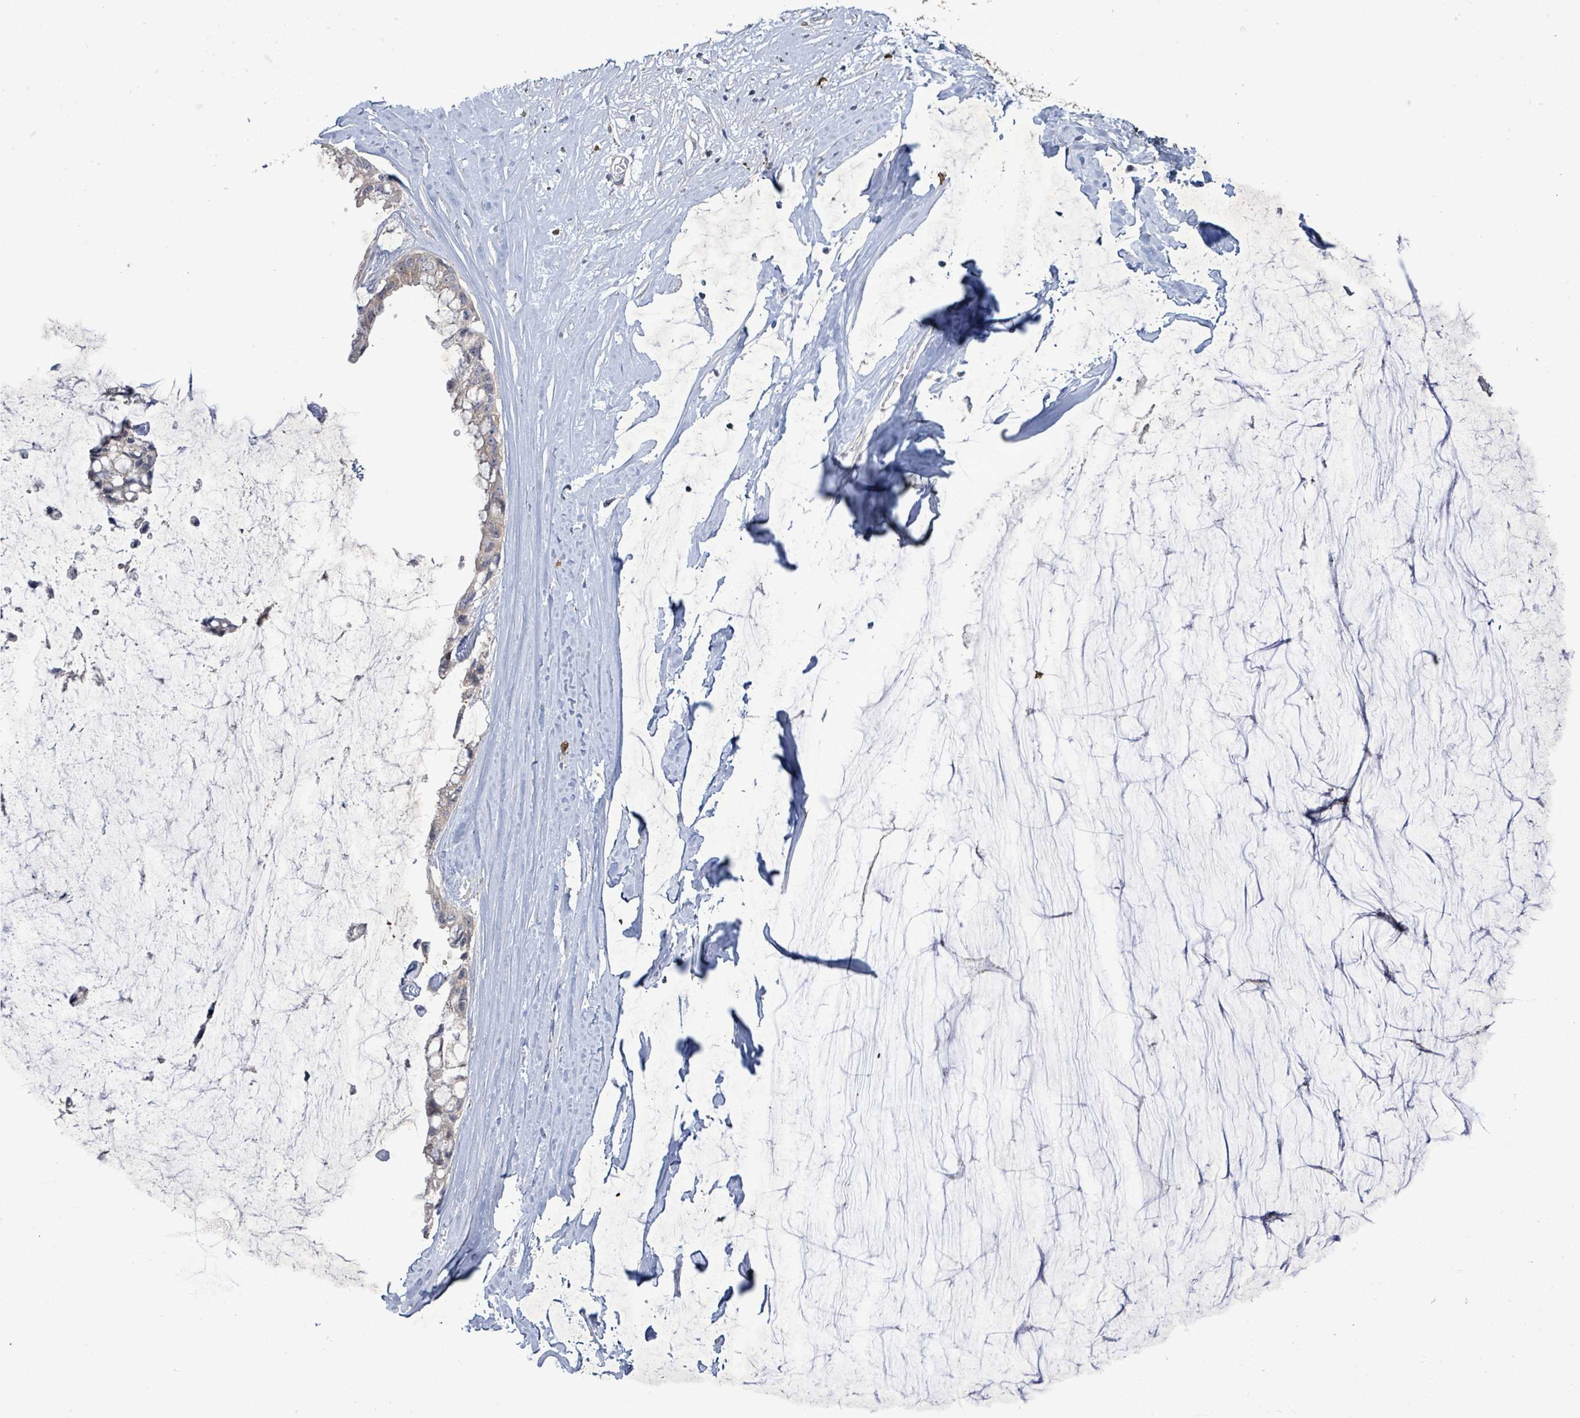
{"staining": {"intensity": "negative", "quantity": "none", "location": "none"}, "tissue": "ovarian cancer", "cell_type": "Tumor cells", "image_type": "cancer", "snomed": [{"axis": "morphology", "description": "Cystadenocarcinoma, mucinous, NOS"}, {"axis": "topography", "description": "Ovary"}], "caption": "Mucinous cystadenocarcinoma (ovarian) was stained to show a protein in brown. There is no significant expression in tumor cells.", "gene": "FAM210A", "patient": {"sex": "female", "age": 39}}